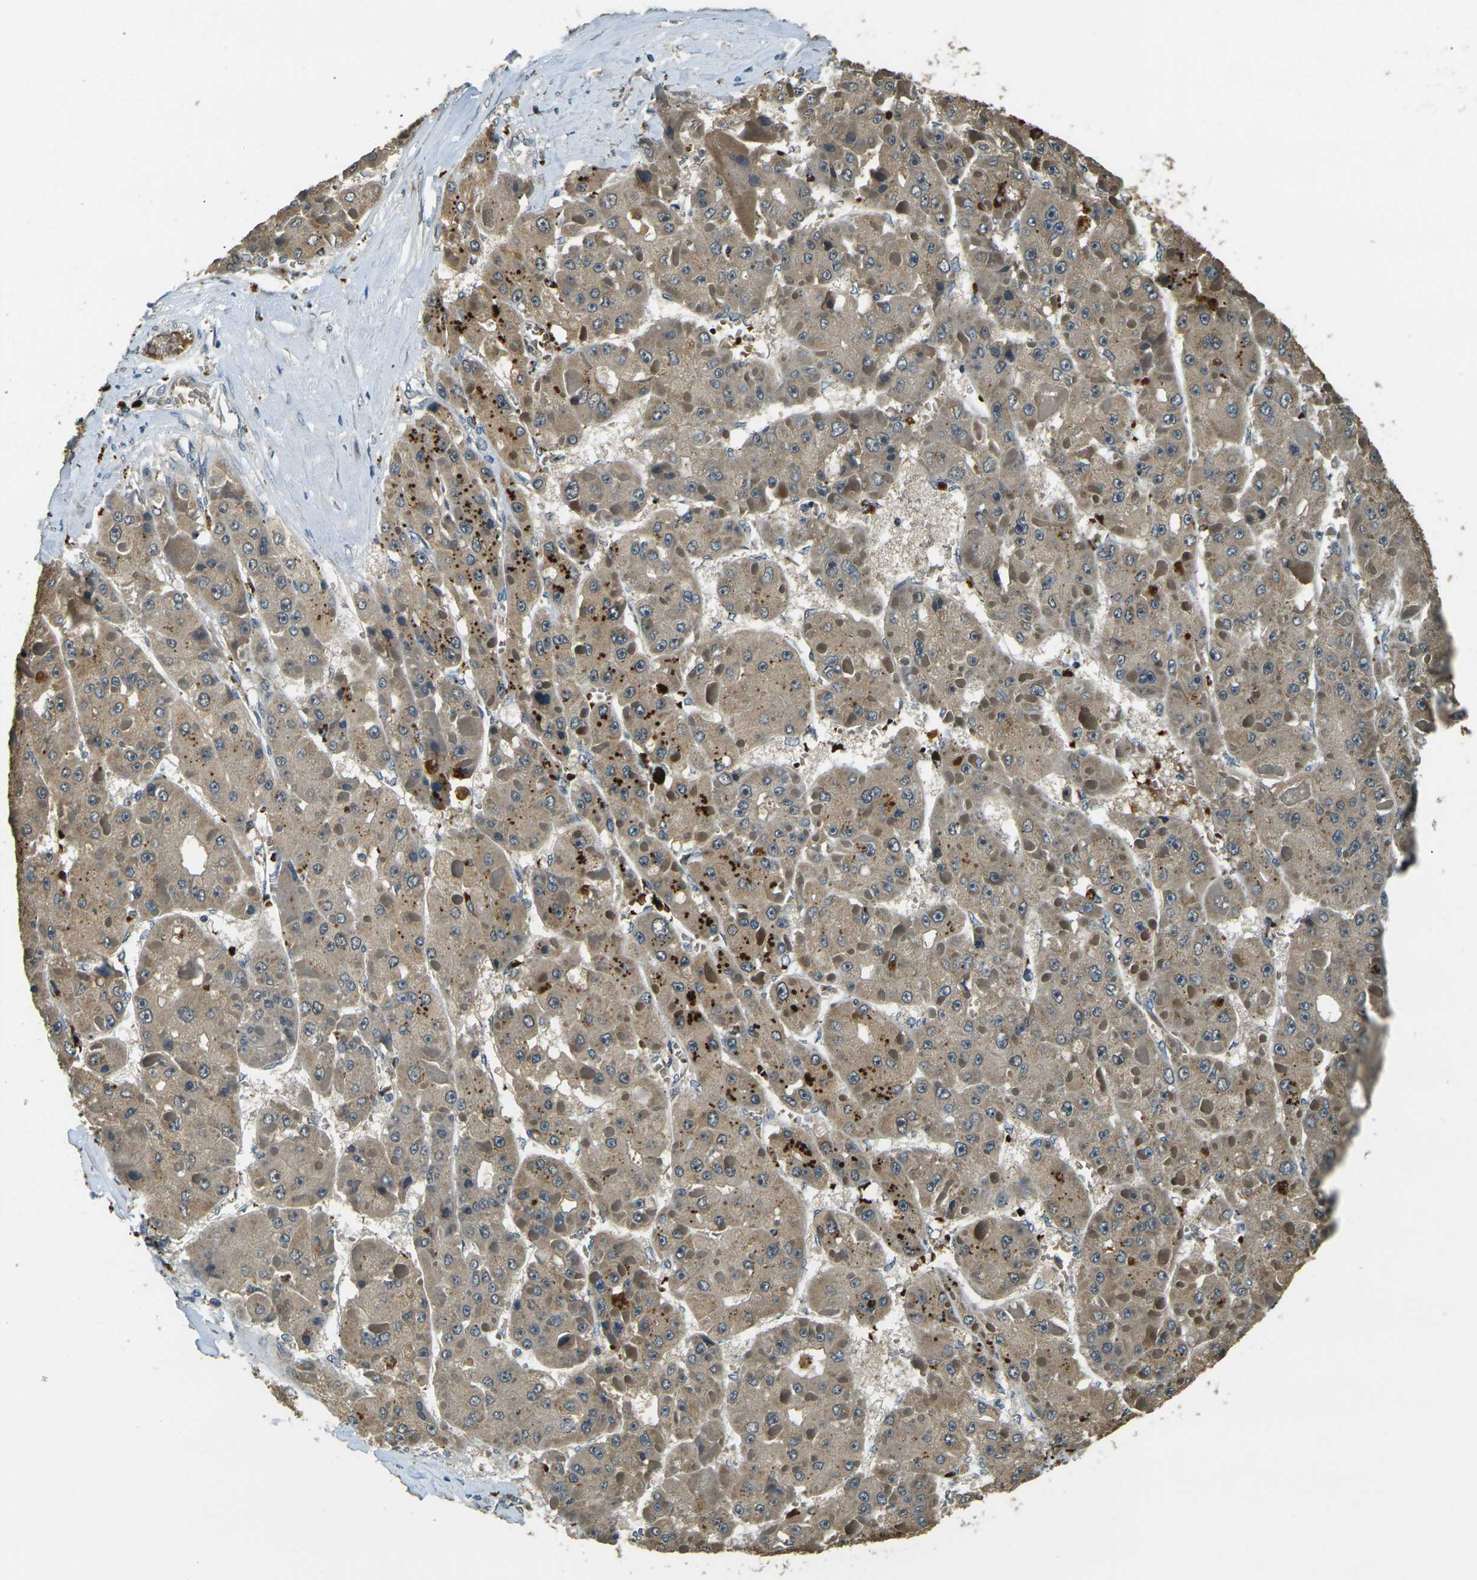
{"staining": {"intensity": "moderate", "quantity": ">75%", "location": "cytoplasmic/membranous"}, "tissue": "liver cancer", "cell_type": "Tumor cells", "image_type": "cancer", "snomed": [{"axis": "morphology", "description": "Carcinoma, Hepatocellular, NOS"}, {"axis": "topography", "description": "Liver"}], "caption": "This micrograph reveals liver hepatocellular carcinoma stained with immunohistochemistry (IHC) to label a protein in brown. The cytoplasmic/membranous of tumor cells show moderate positivity for the protein. Nuclei are counter-stained blue.", "gene": "TOR1A", "patient": {"sex": "female", "age": 73}}